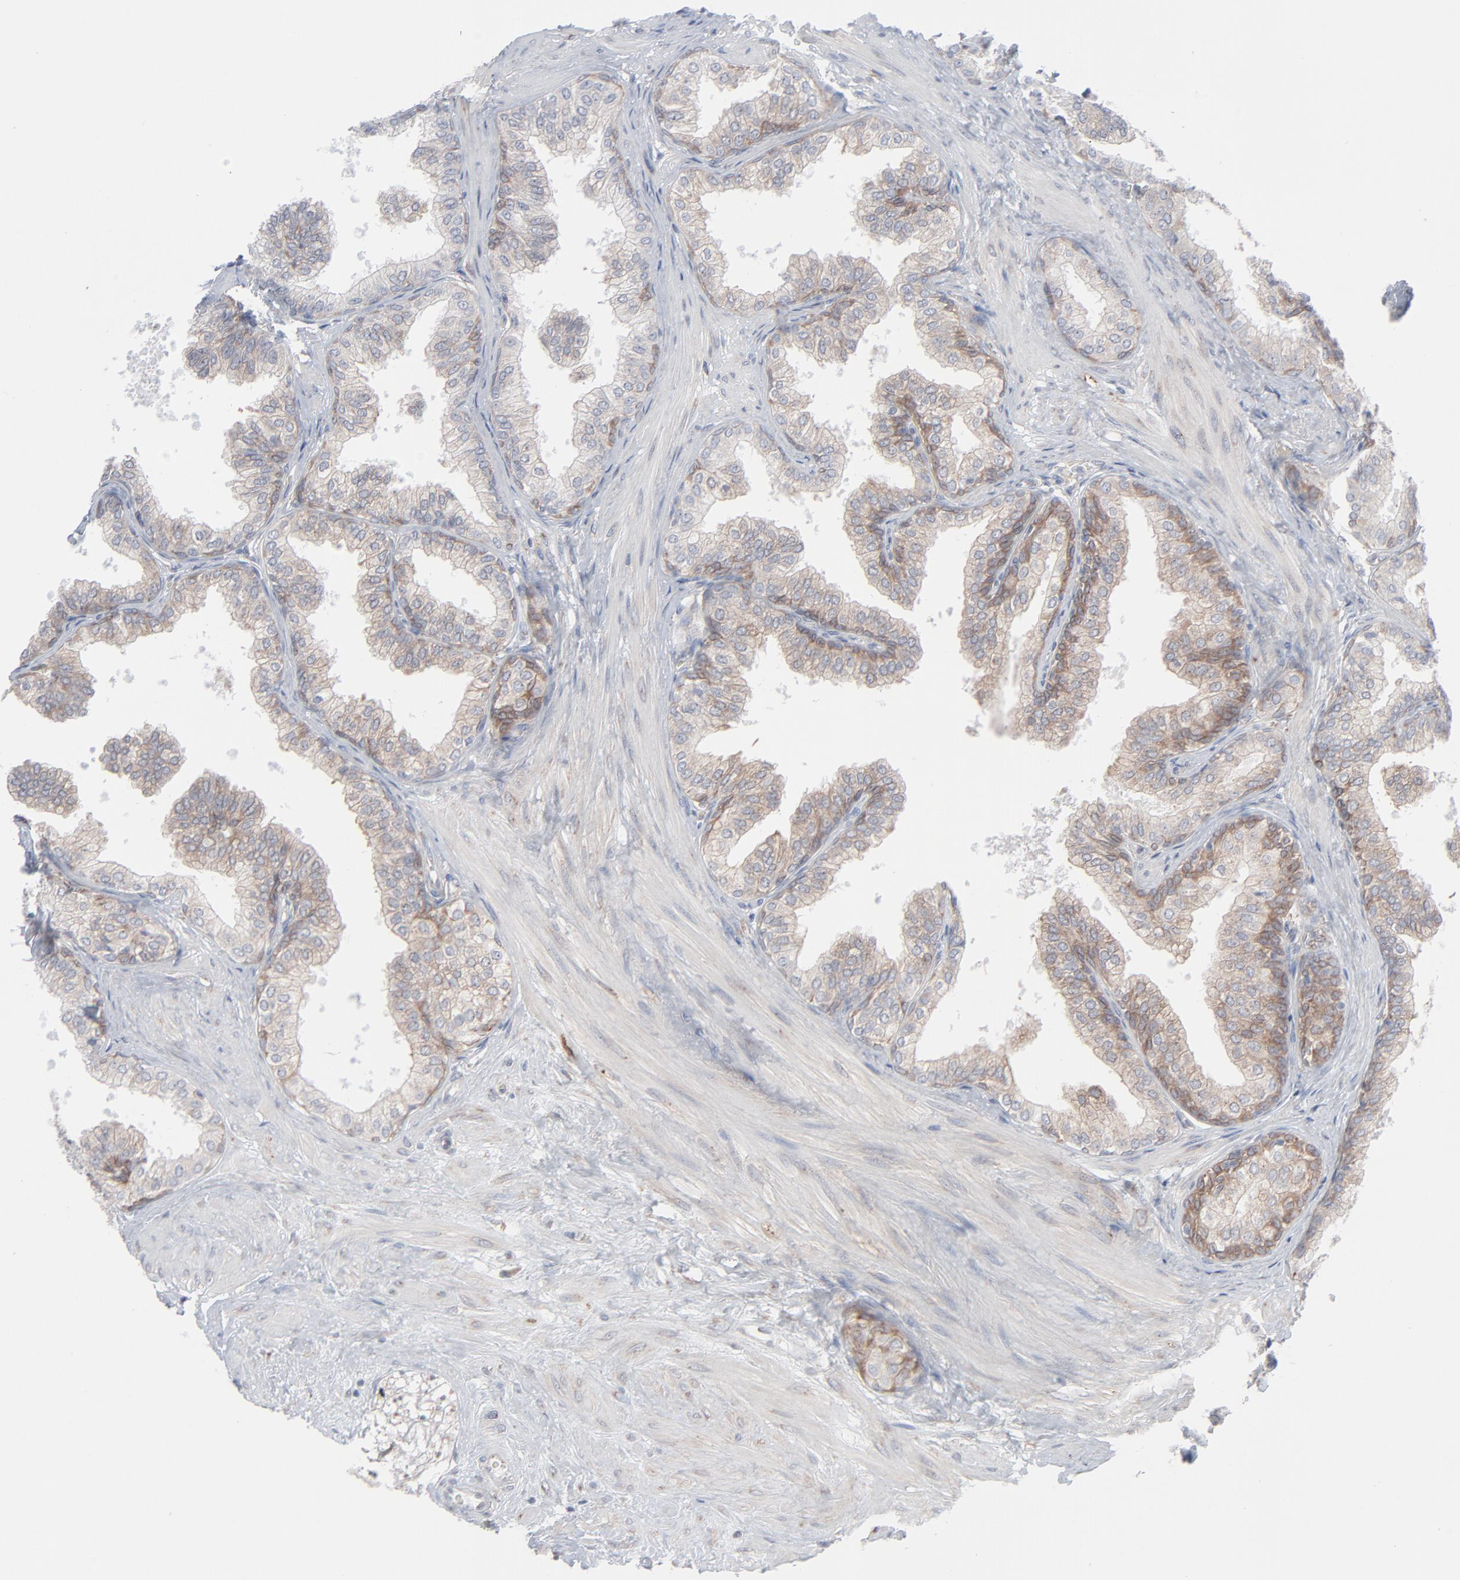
{"staining": {"intensity": "weak", "quantity": "25%-75%", "location": "cytoplasmic/membranous"}, "tissue": "prostate", "cell_type": "Glandular cells", "image_type": "normal", "snomed": [{"axis": "morphology", "description": "Normal tissue, NOS"}, {"axis": "topography", "description": "Prostate"}], "caption": "Prostate was stained to show a protein in brown. There is low levels of weak cytoplasmic/membranous expression in approximately 25%-75% of glandular cells.", "gene": "KDSR", "patient": {"sex": "male", "age": 60}}